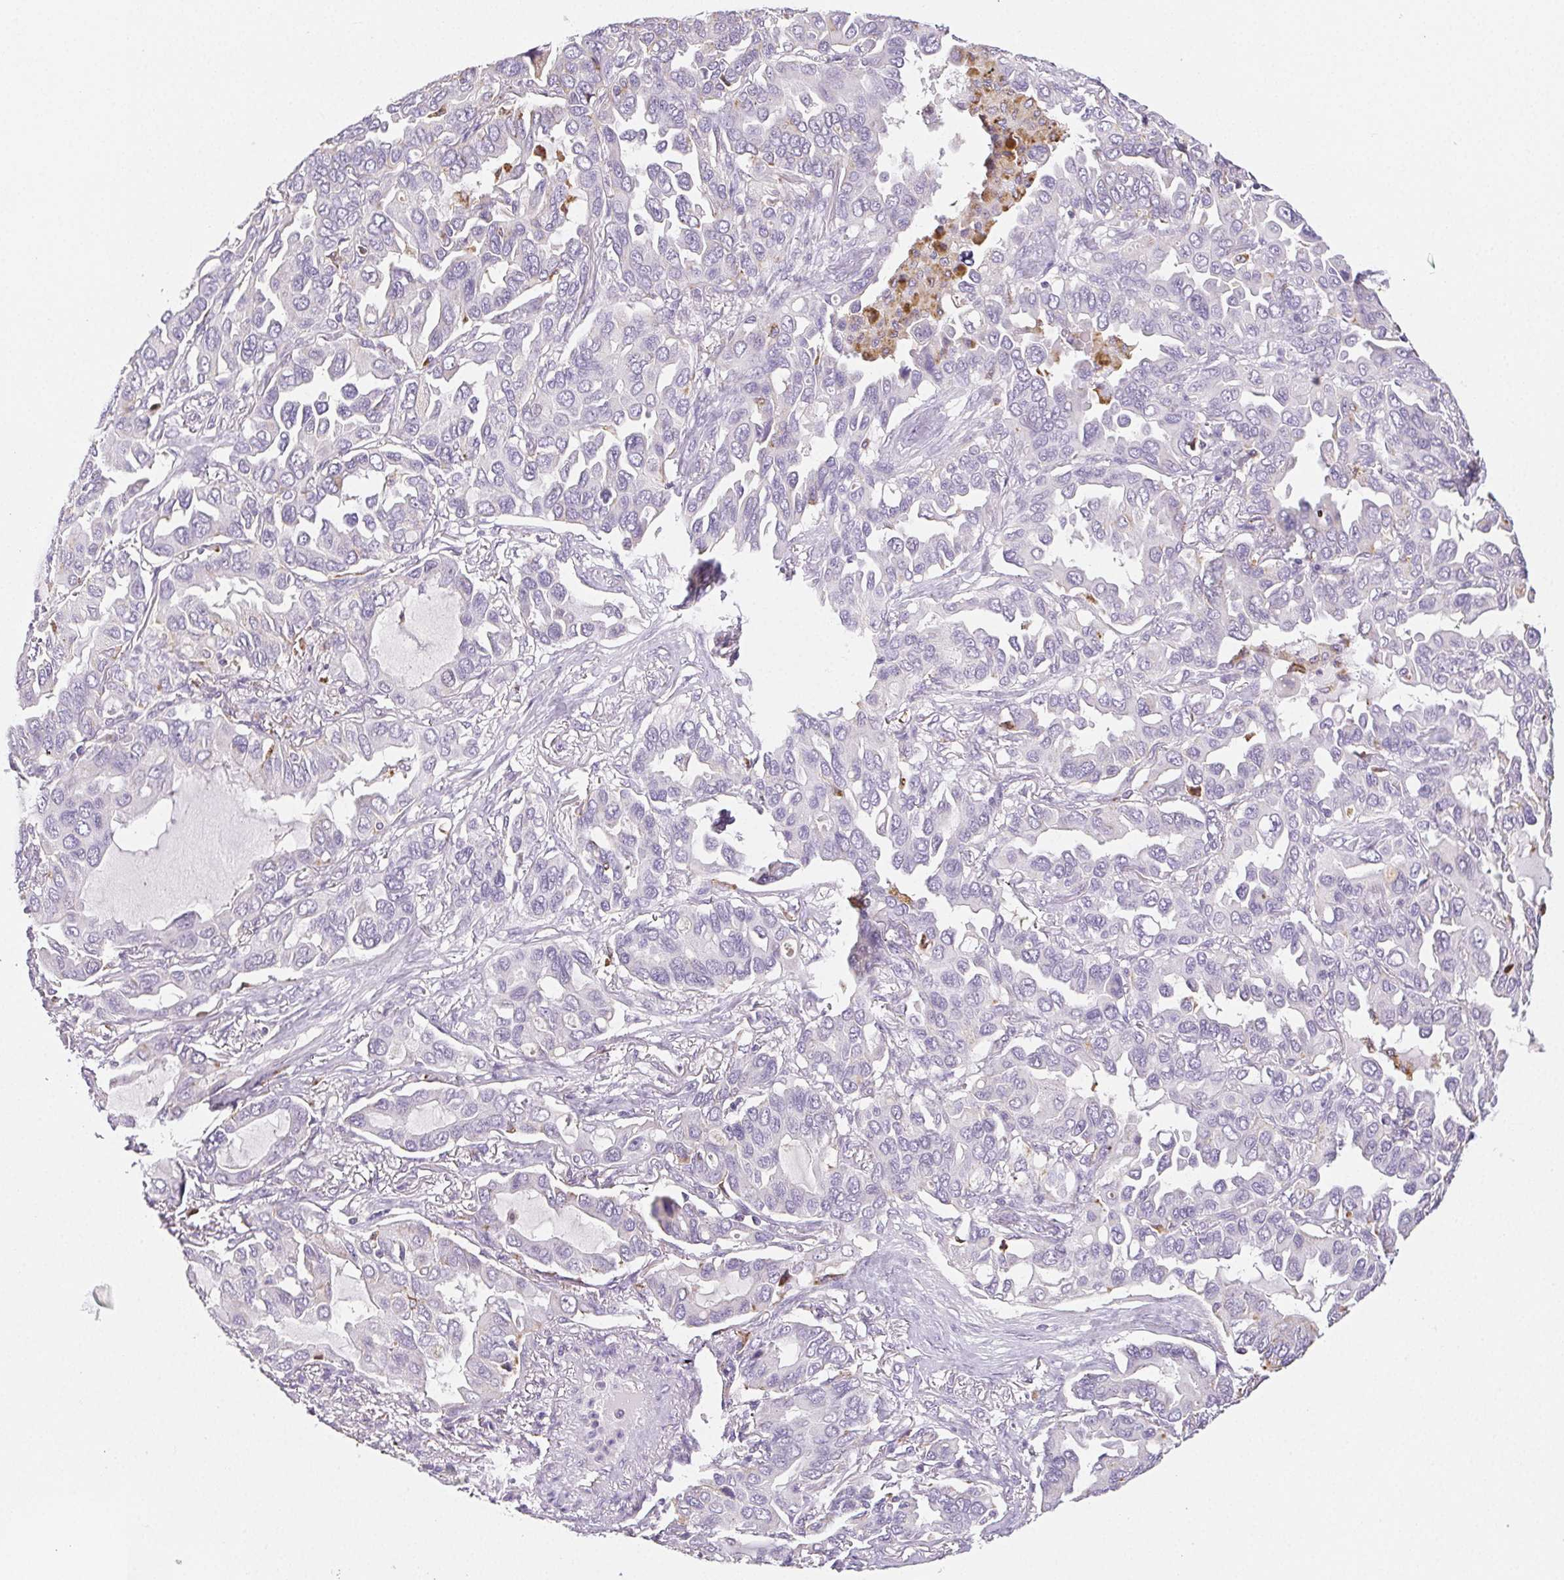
{"staining": {"intensity": "negative", "quantity": "none", "location": "none"}, "tissue": "lung cancer", "cell_type": "Tumor cells", "image_type": "cancer", "snomed": [{"axis": "morphology", "description": "Adenocarcinoma, NOS"}, {"axis": "topography", "description": "Lung"}], "caption": "Tumor cells show no significant protein positivity in lung cancer (adenocarcinoma).", "gene": "LIPA", "patient": {"sex": "male", "age": 64}}